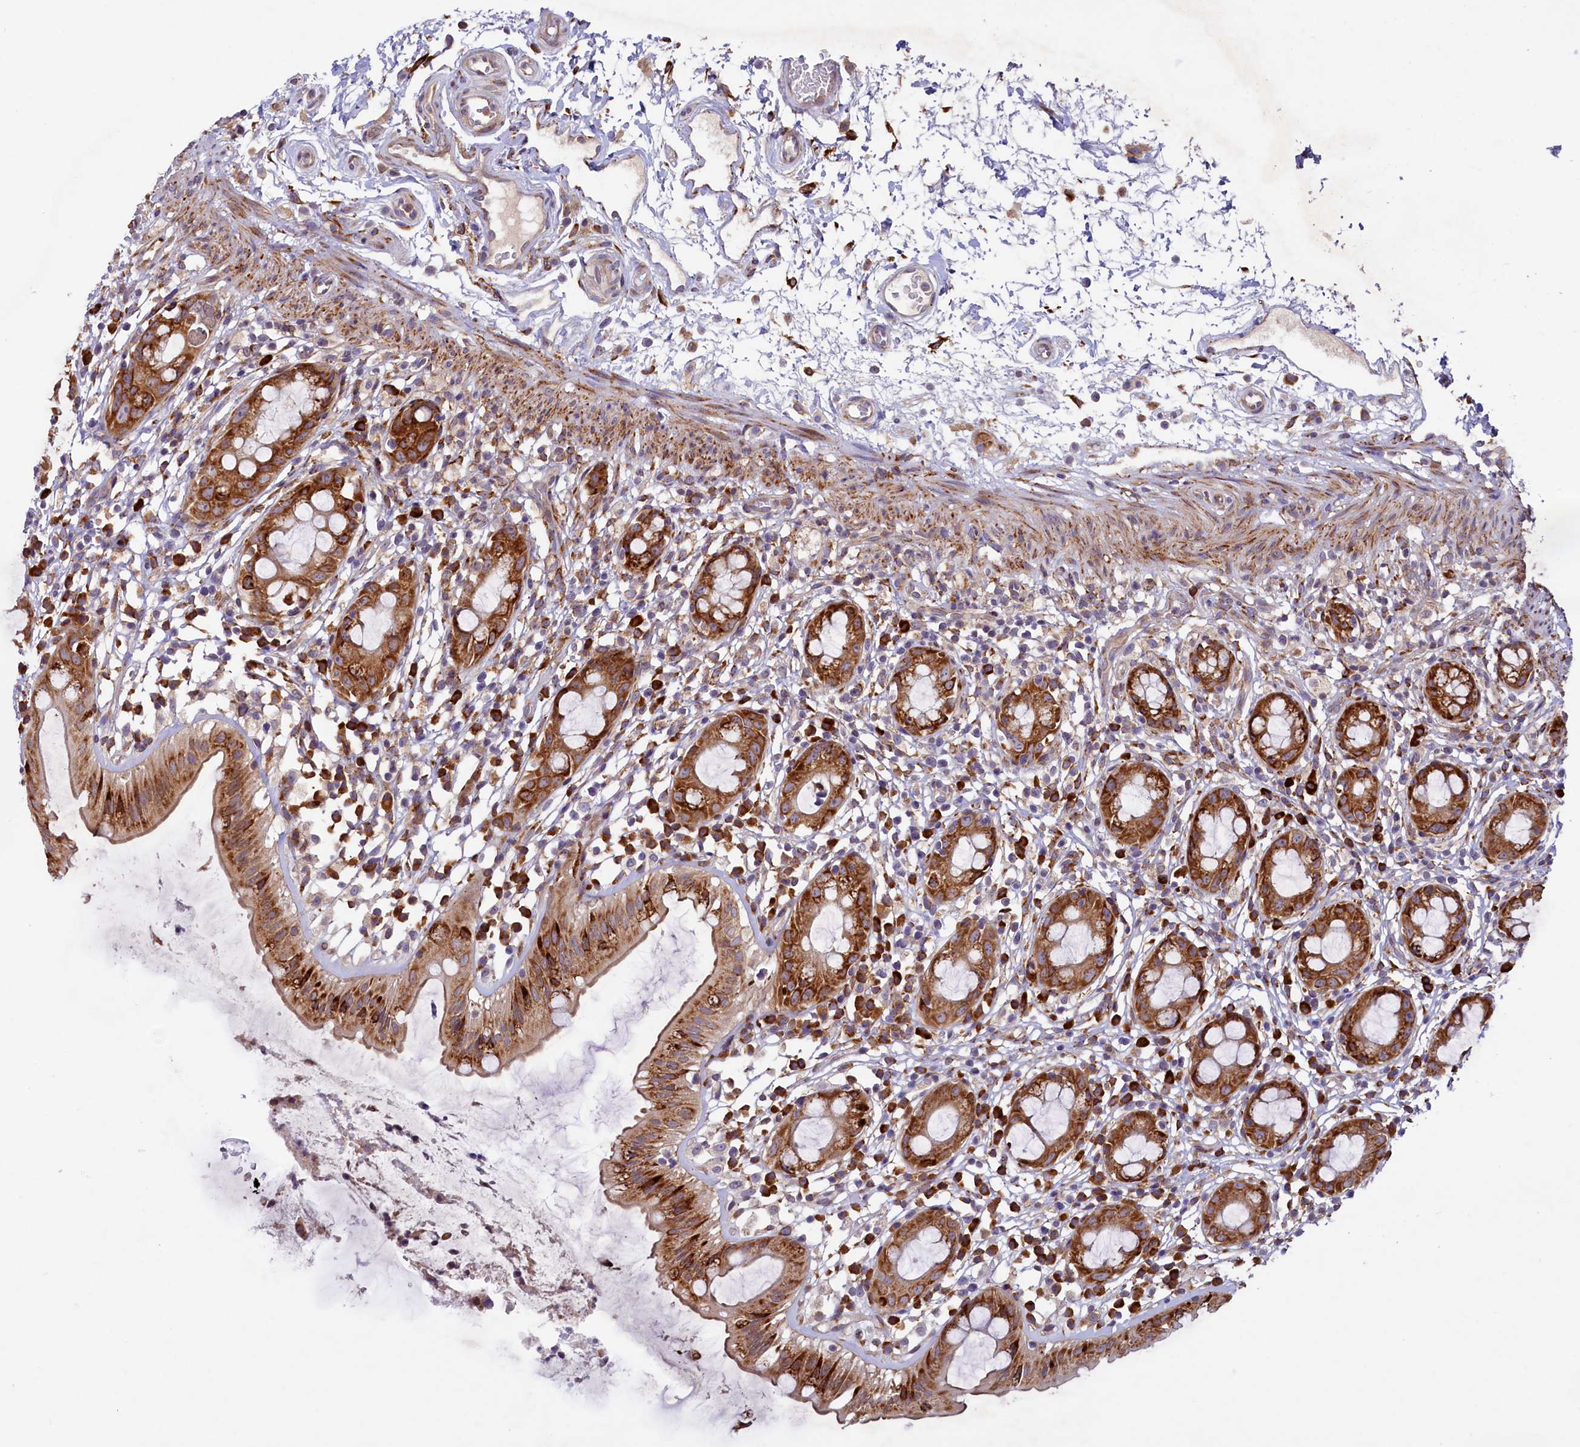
{"staining": {"intensity": "strong", "quantity": ">75%", "location": "cytoplasmic/membranous"}, "tissue": "rectum", "cell_type": "Glandular cells", "image_type": "normal", "snomed": [{"axis": "morphology", "description": "Normal tissue, NOS"}, {"axis": "topography", "description": "Rectum"}], "caption": "Immunohistochemical staining of unremarkable human rectum displays strong cytoplasmic/membranous protein expression in about >75% of glandular cells.", "gene": "SSC5D", "patient": {"sex": "female", "age": 57}}